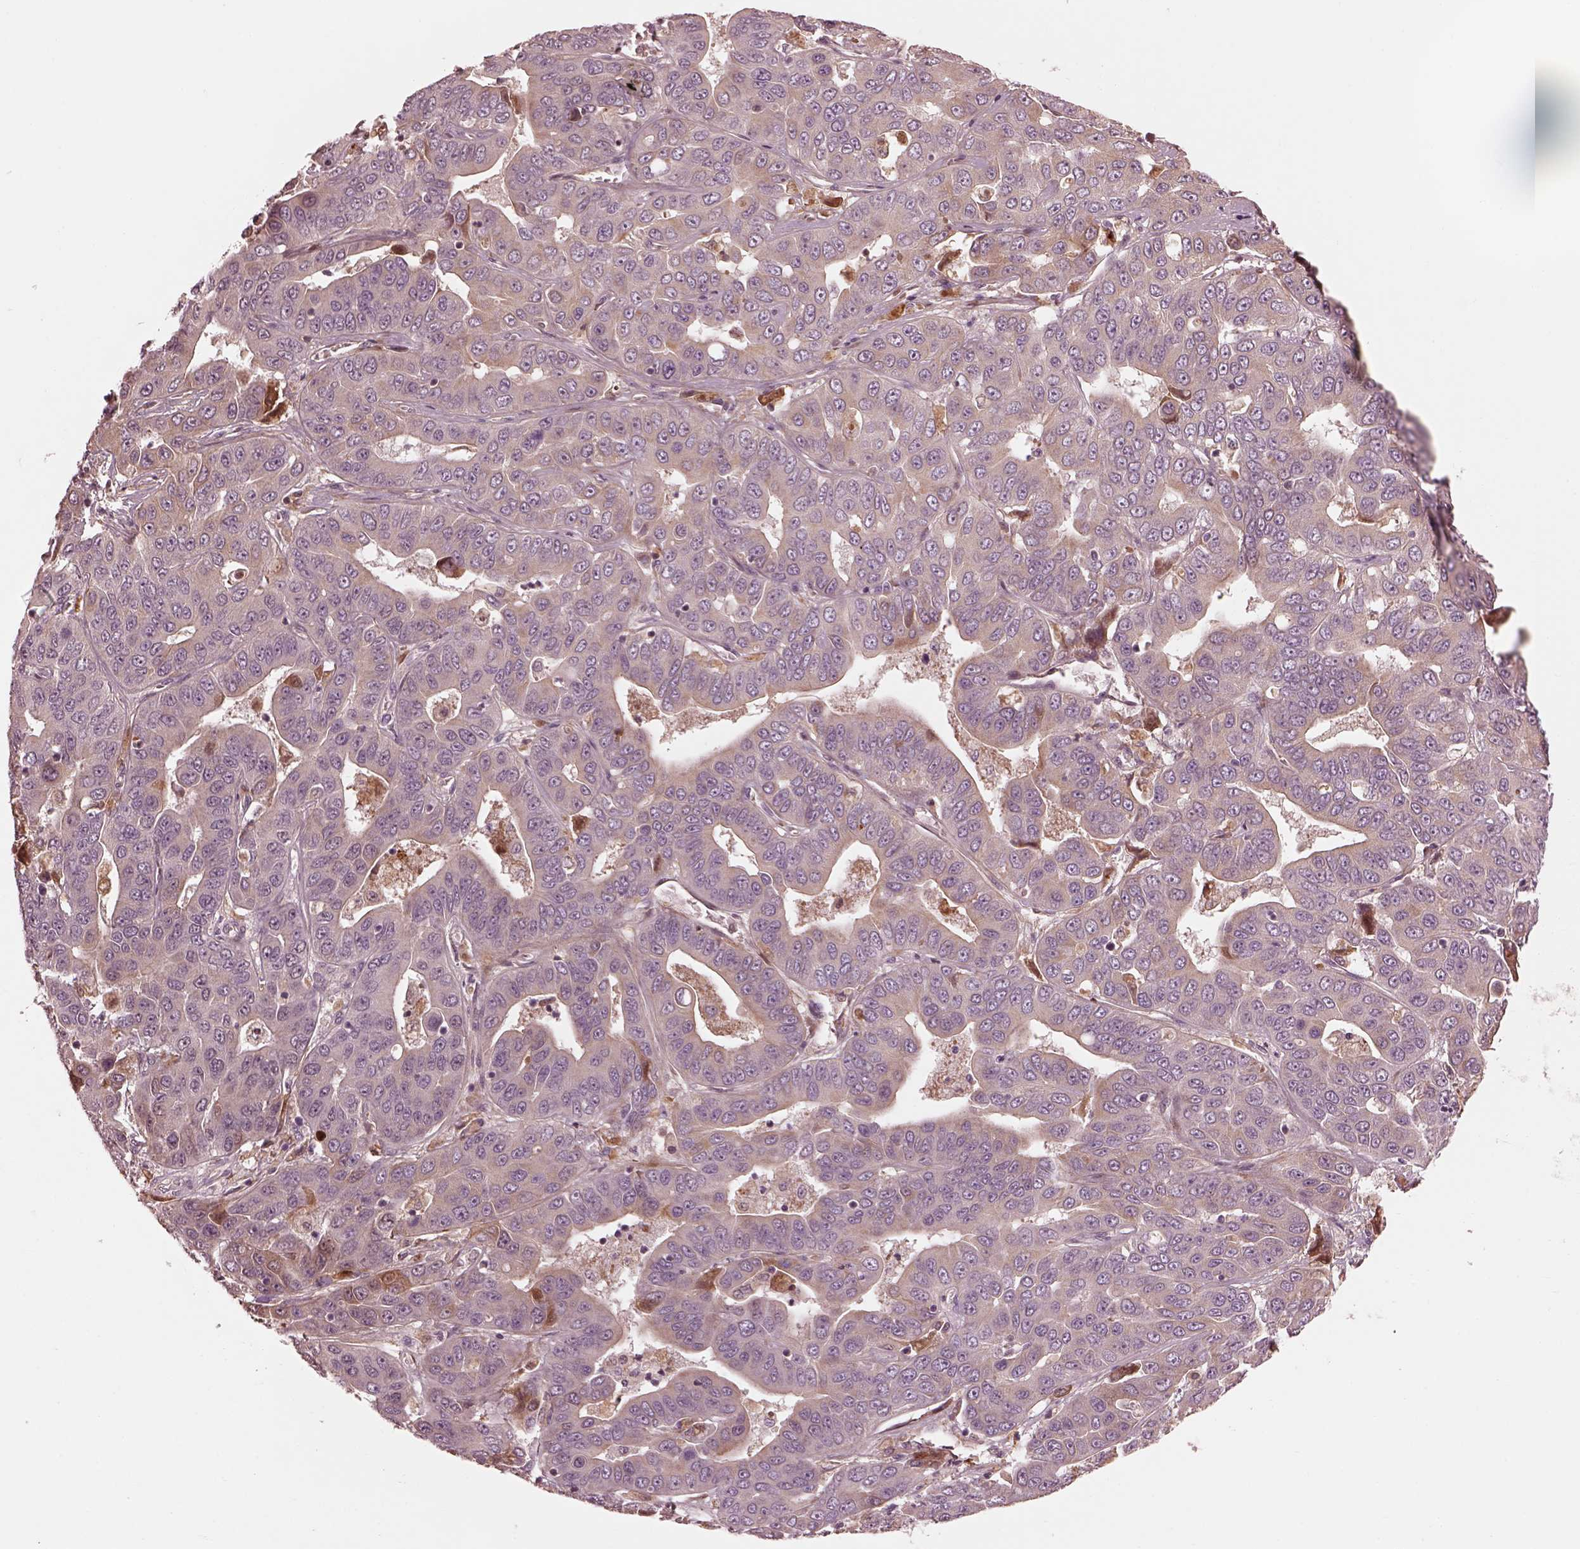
{"staining": {"intensity": "weak", "quantity": "<25%", "location": "cytoplasmic/membranous"}, "tissue": "liver cancer", "cell_type": "Tumor cells", "image_type": "cancer", "snomed": [{"axis": "morphology", "description": "Cholangiocarcinoma"}, {"axis": "topography", "description": "Liver"}], "caption": "High magnification brightfield microscopy of liver cholangiocarcinoma stained with DAB (3,3'-diaminobenzidine) (brown) and counterstained with hematoxylin (blue): tumor cells show no significant positivity.", "gene": "EFEMP1", "patient": {"sex": "female", "age": 52}}